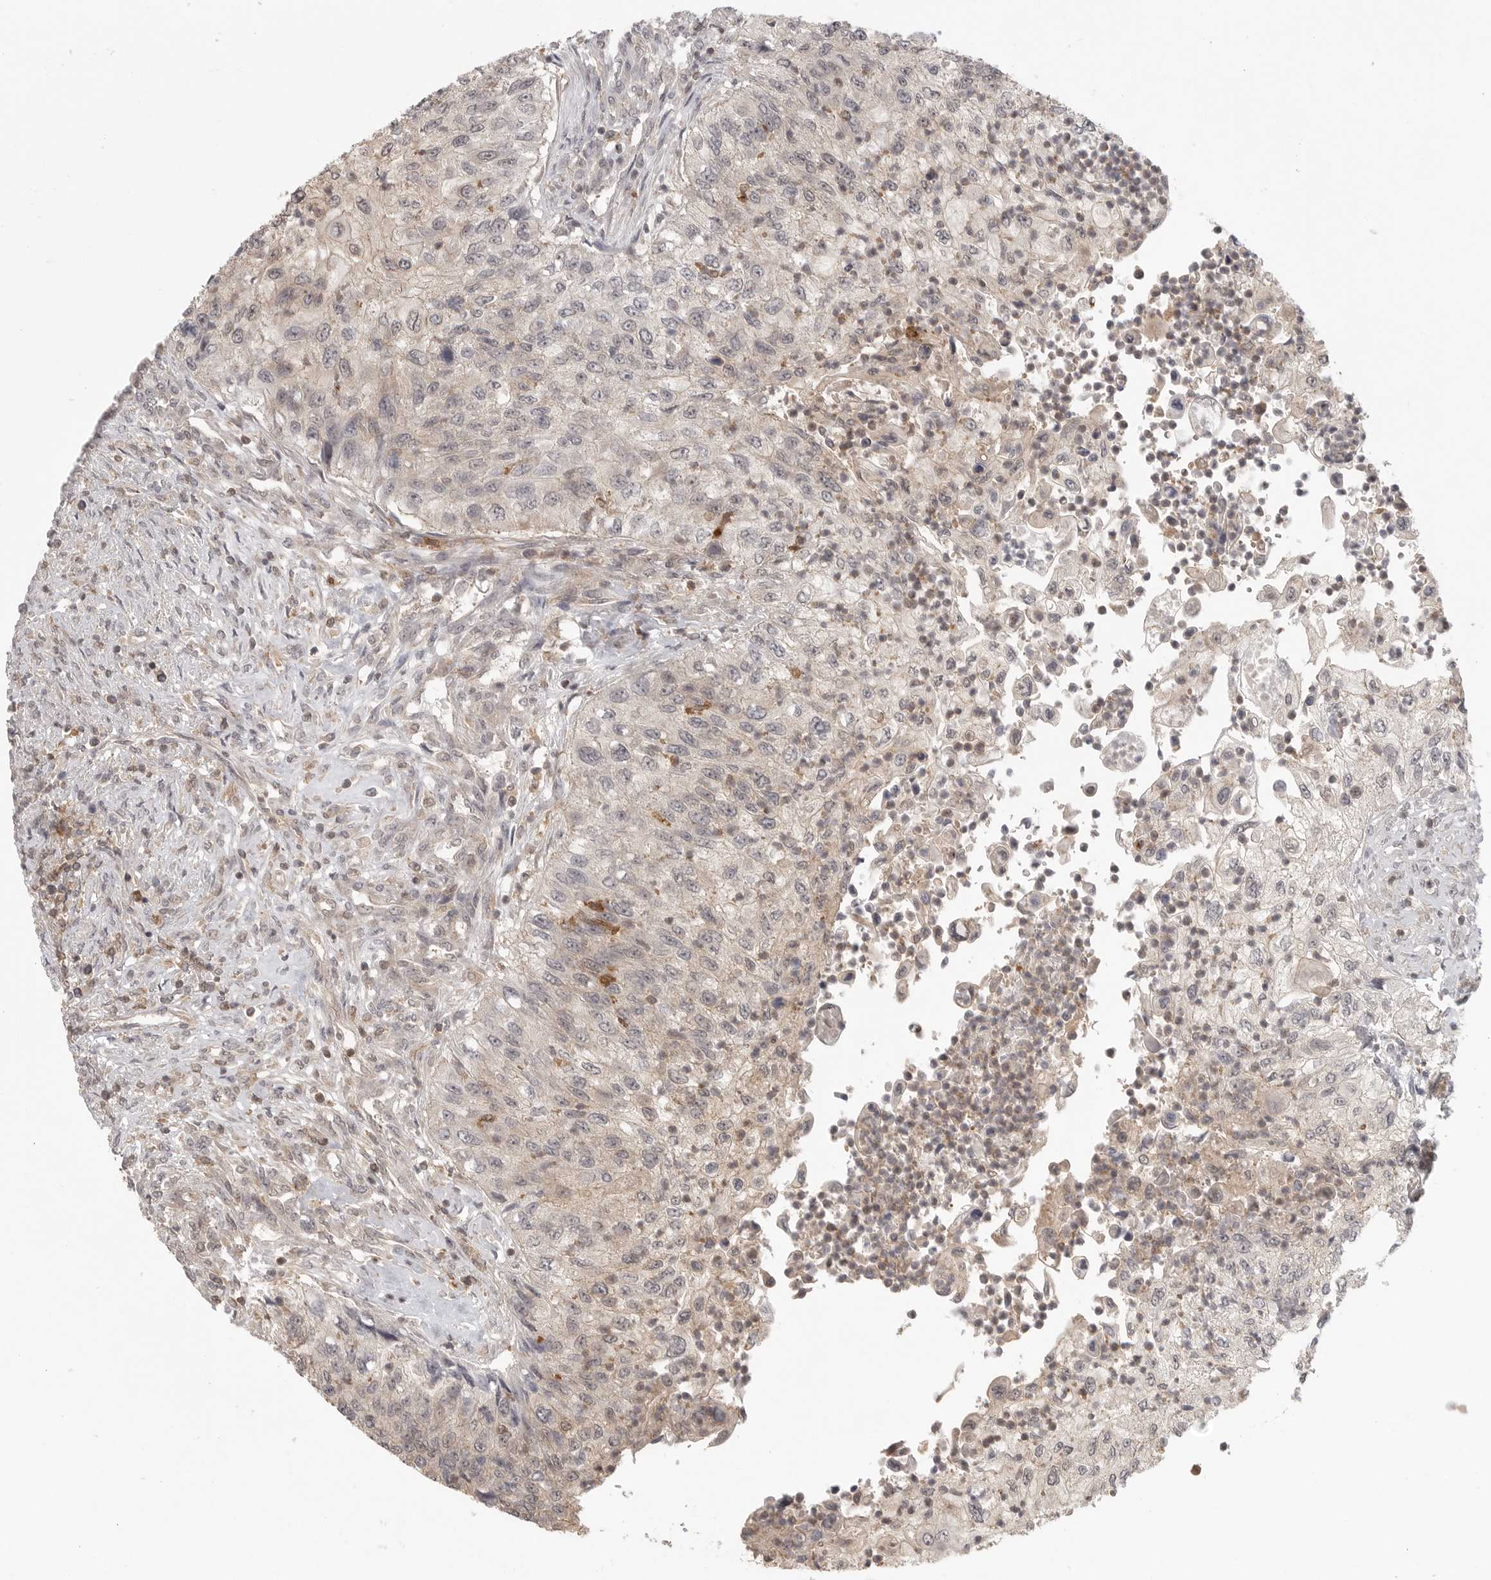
{"staining": {"intensity": "weak", "quantity": "<25%", "location": "cytoplasmic/membranous"}, "tissue": "urothelial cancer", "cell_type": "Tumor cells", "image_type": "cancer", "snomed": [{"axis": "morphology", "description": "Urothelial carcinoma, High grade"}, {"axis": "topography", "description": "Urinary bladder"}], "caption": "There is no significant positivity in tumor cells of high-grade urothelial carcinoma. (DAB (3,3'-diaminobenzidine) immunohistochemistry with hematoxylin counter stain).", "gene": "DBNL", "patient": {"sex": "female", "age": 60}}